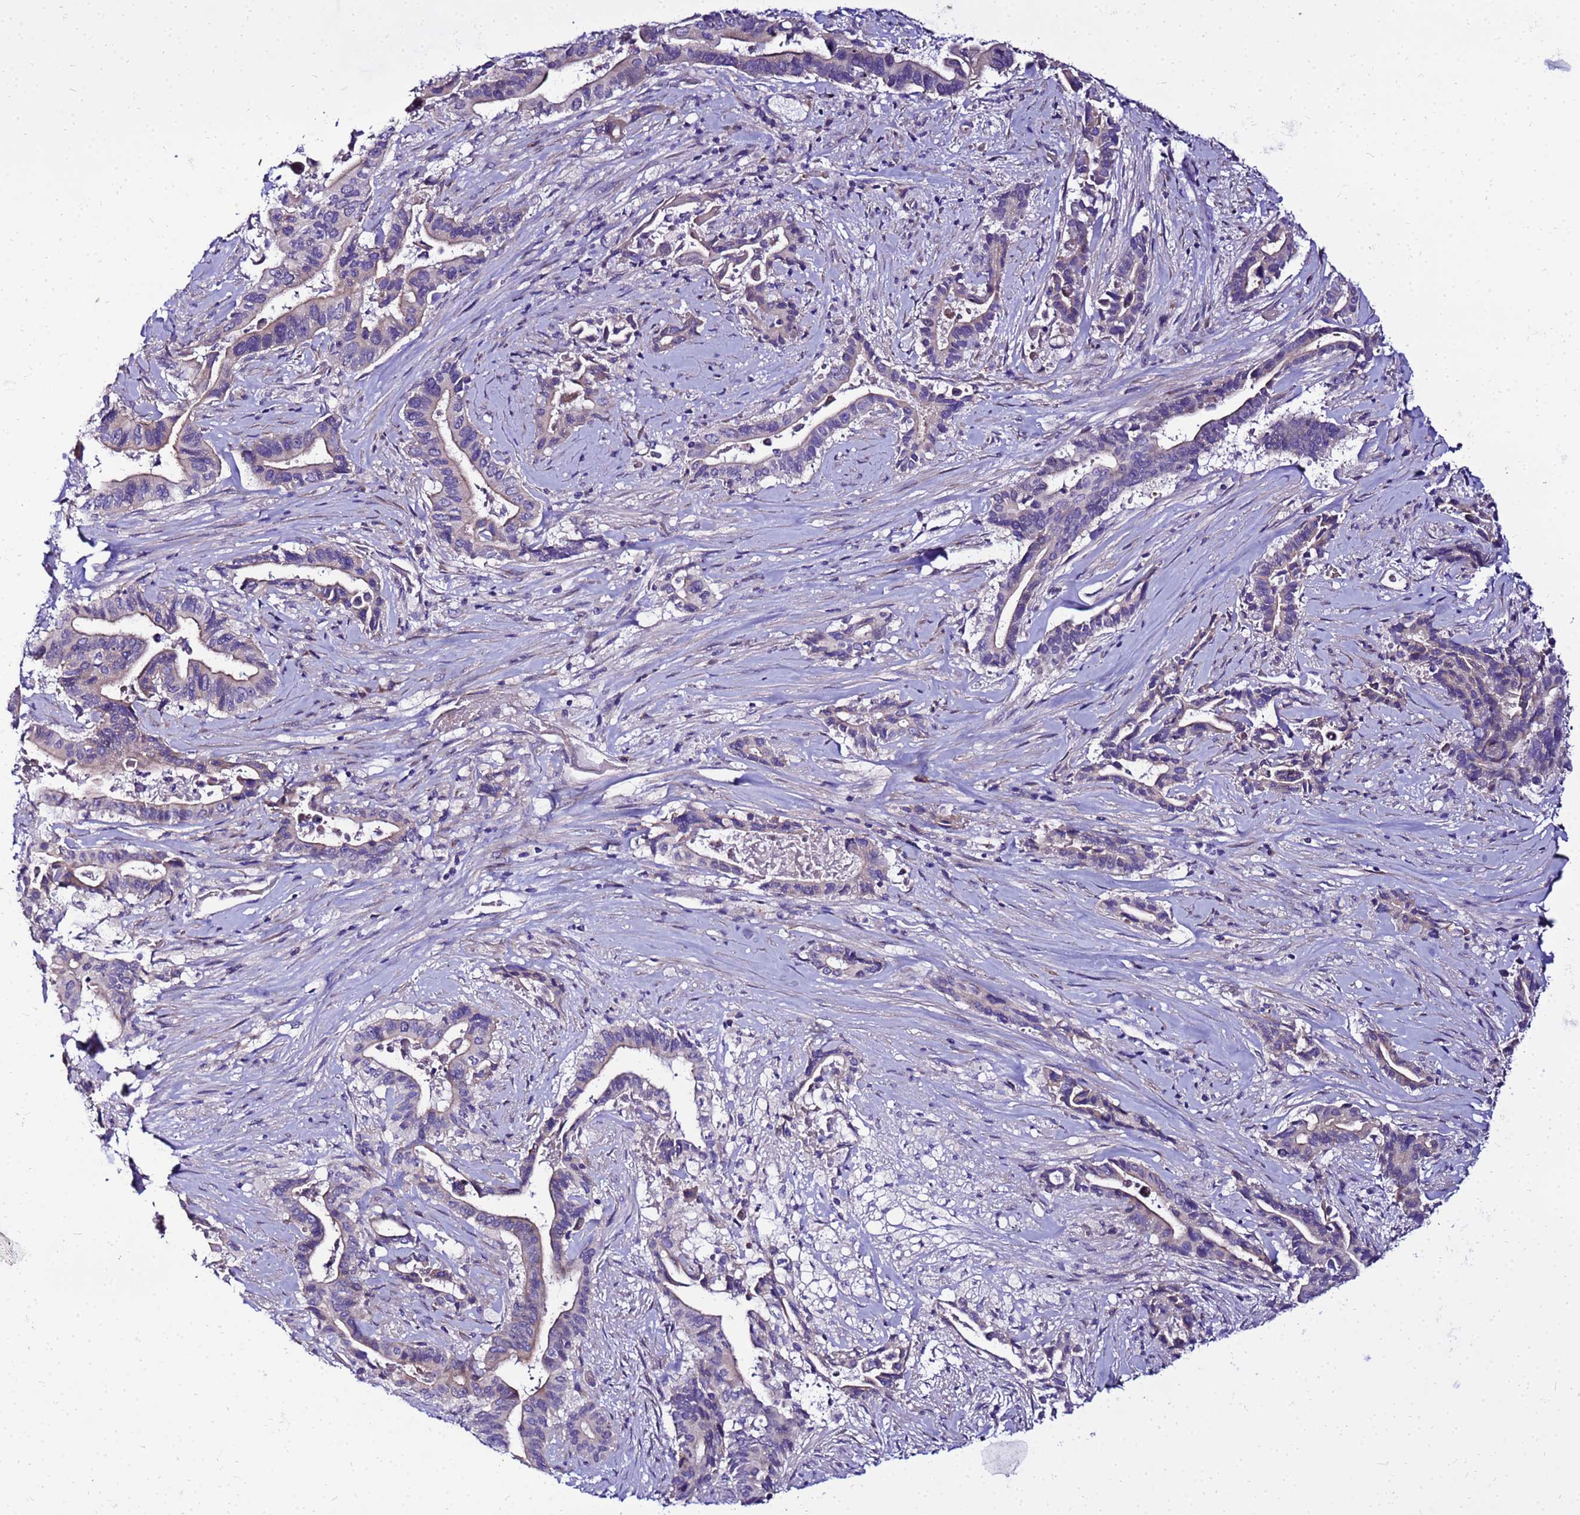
{"staining": {"intensity": "negative", "quantity": "none", "location": "none"}, "tissue": "pancreatic cancer", "cell_type": "Tumor cells", "image_type": "cancer", "snomed": [{"axis": "morphology", "description": "Adenocarcinoma, NOS"}, {"axis": "topography", "description": "Pancreas"}], "caption": "This is a micrograph of immunohistochemistry (IHC) staining of pancreatic cancer, which shows no expression in tumor cells.", "gene": "HERC5", "patient": {"sex": "female", "age": 77}}